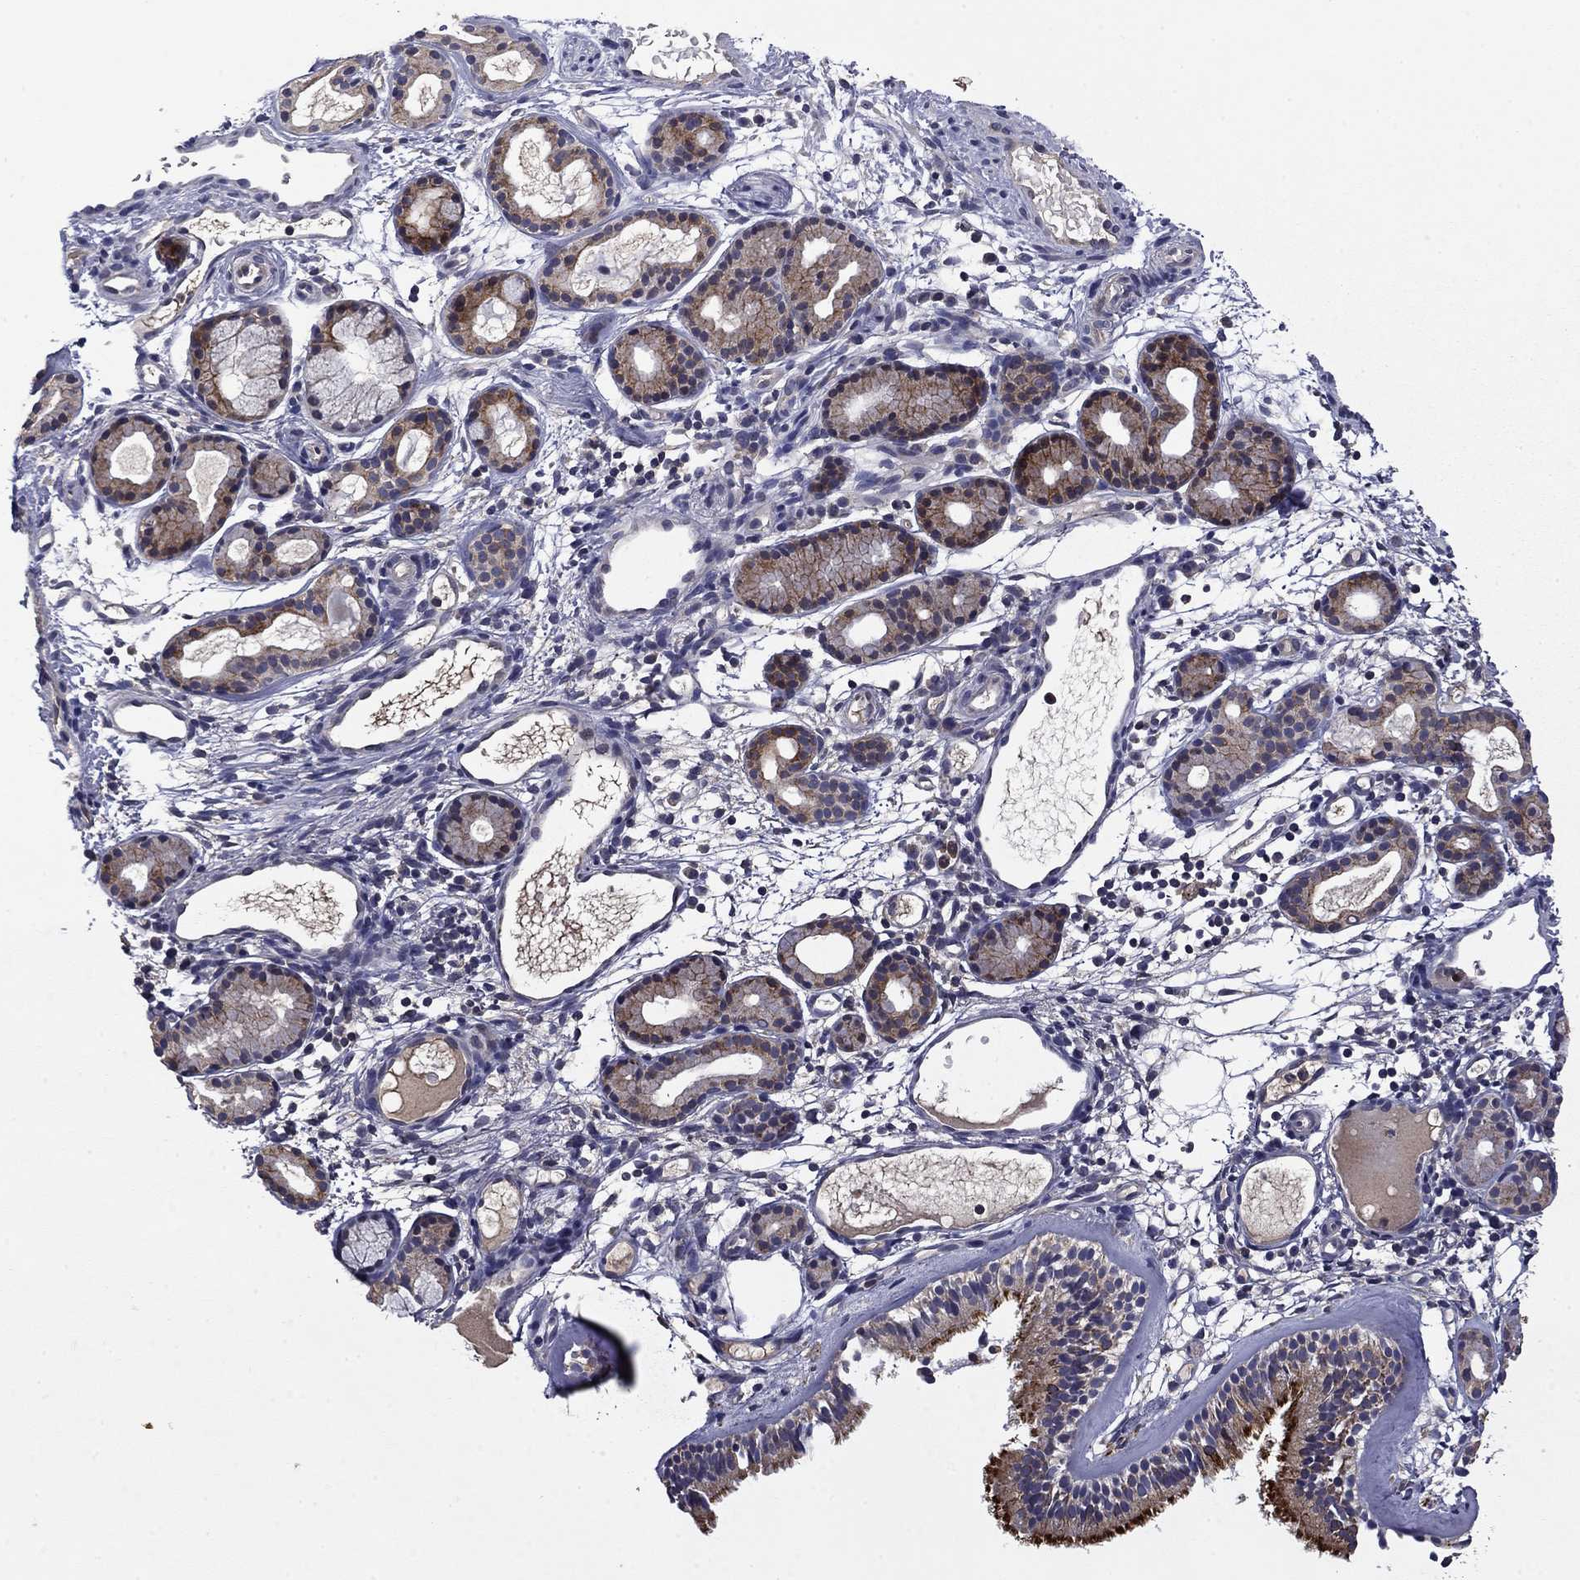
{"staining": {"intensity": "strong", "quantity": "<25%", "location": "cytoplasmic/membranous"}, "tissue": "nasopharynx", "cell_type": "Respiratory epithelial cells", "image_type": "normal", "snomed": [{"axis": "morphology", "description": "Normal tissue, NOS"}, {"axis": "topography", "description": "Nasopharynx"}], "caption": "High-magnification brightfield microscopy of unremarkable nasopharynx stained with DAB (3,3'-diaminobenzidine) (brown) and counterstained with hematoxylin (blue). respiratory epithelial cells exhibit strong cytoplasmic/membranous expression is appreciated in approximately<25% of cells.", "gene": "CEACAM7", "patient": {"sex": "female", "age": 81}}